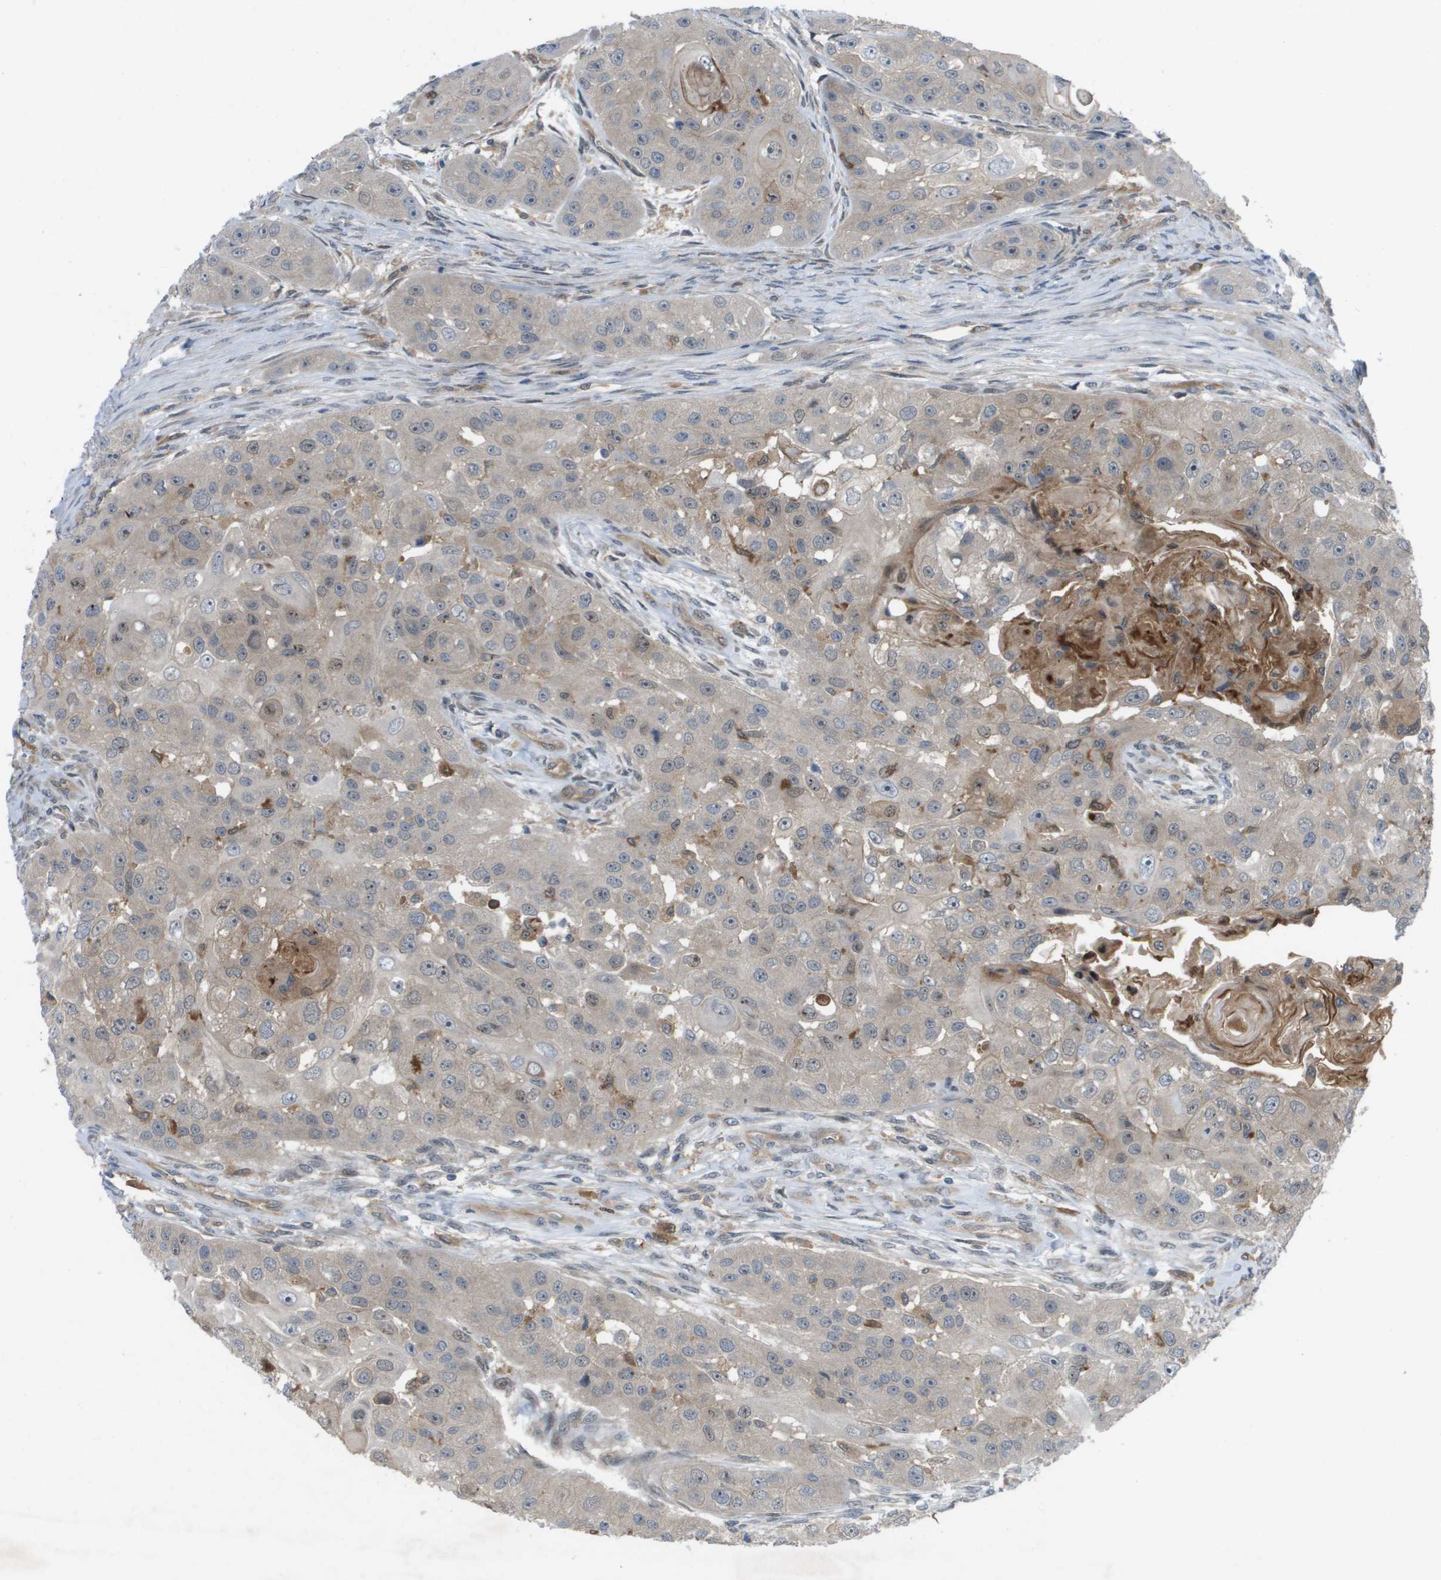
{"staining": {"intensity": "weak", "quantity": "<25%", "location": "cytoplasmic/membranous"}, "tissue": "head and neck cancer", "cell_type": "Tumor cells", "image_type": "cancer", "snomed": [{"axis": "morphology", "description": "Normal tissue, NOS"}, {"axis": "morphology", "description": "Squamous cell carcinoma, NOS"}, {"axis": "topography", "description": "Skeletal muscle"}, {"axis": "topography", "description": "Head-Neck"}], "caption": "Tumor cells are negative for brown protein staining in head and neck cancer.", "gene": "PALD1", "patient": {"sex": "male", "age": 51}}